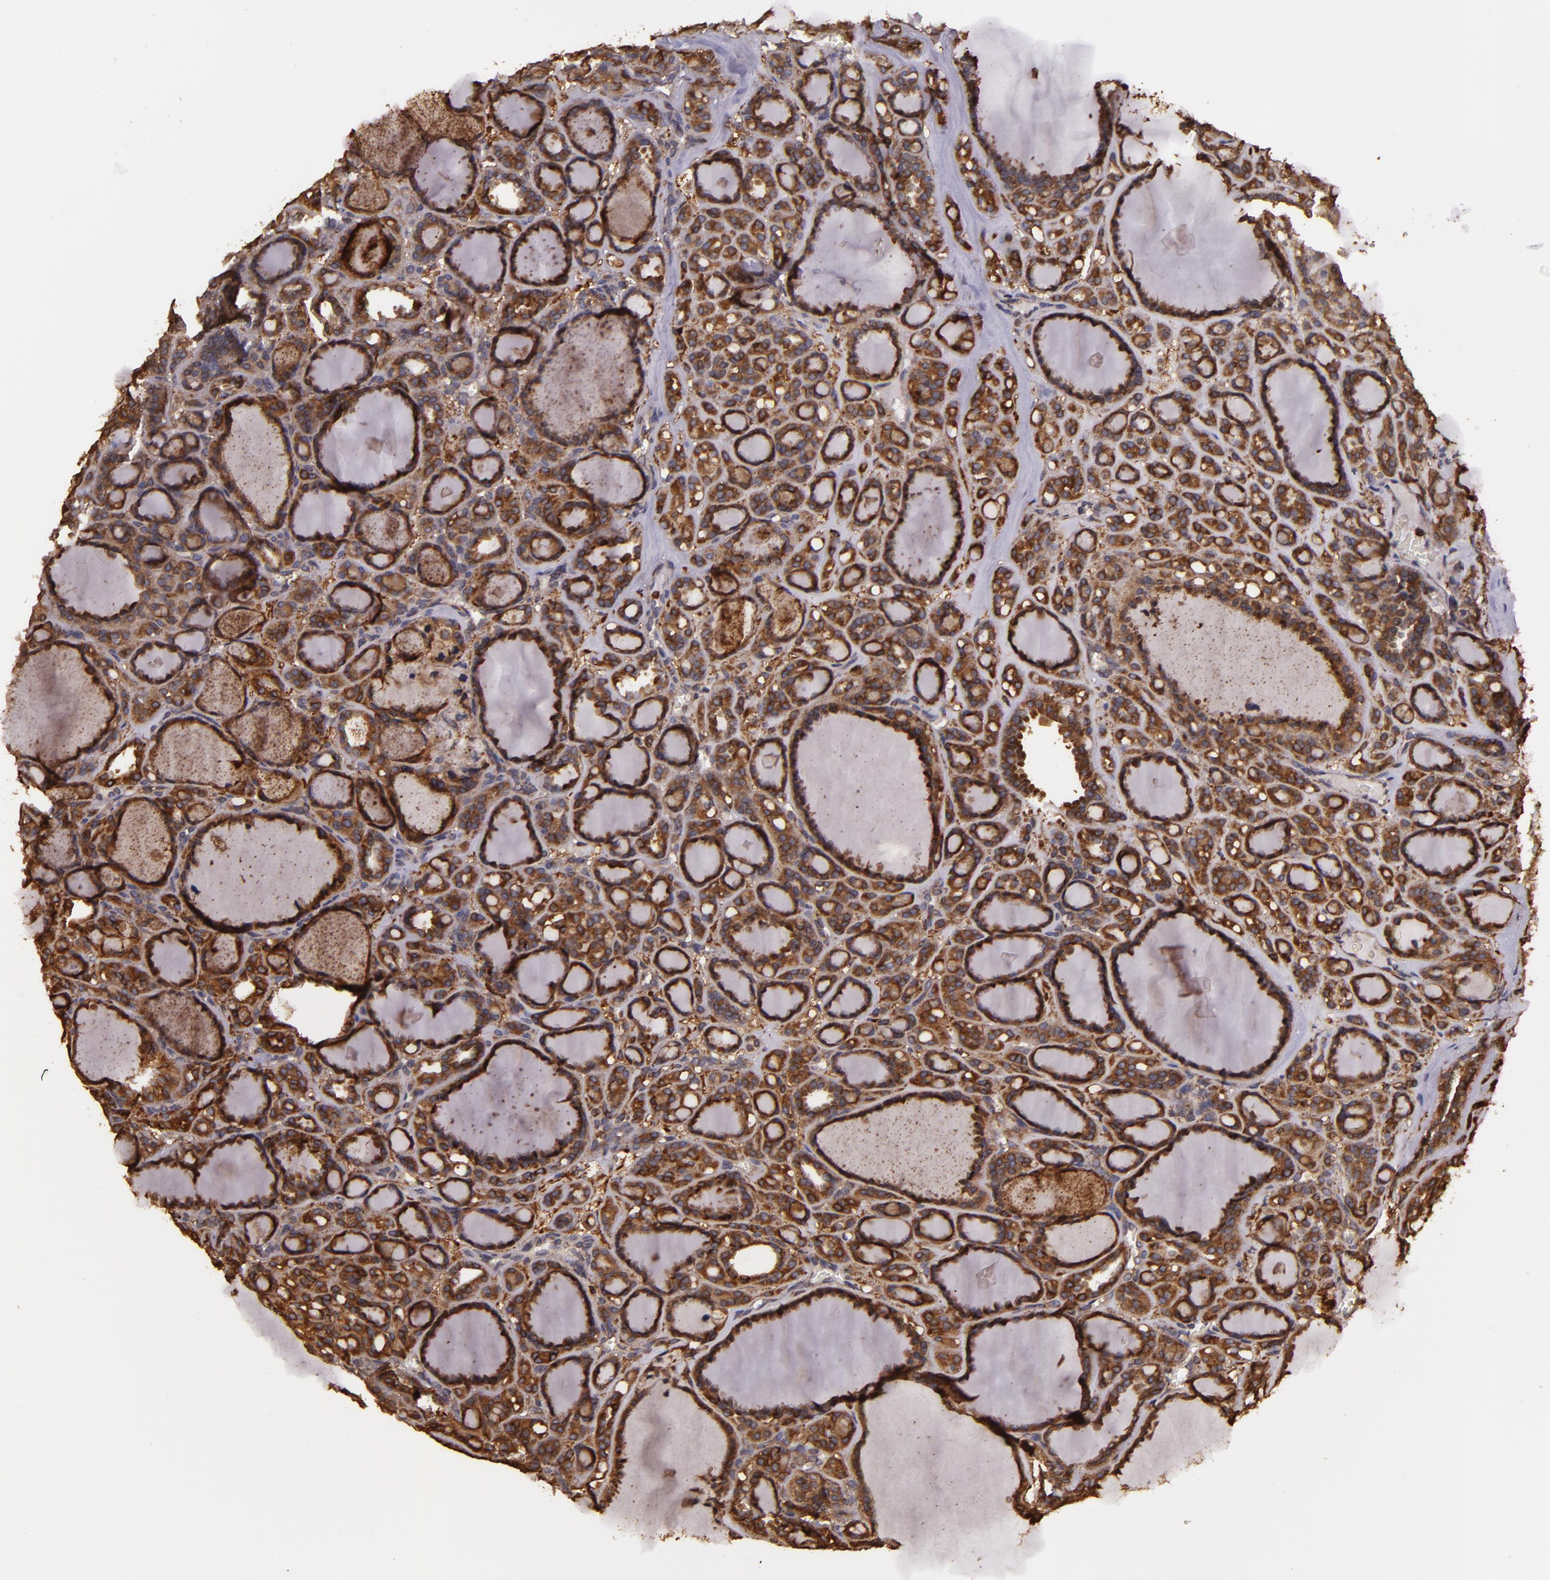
{"staining": {"intensity": "strong", "quantity": ">75%", "location": "cytoplasmic/membranous"}, "tissue": "thyroid cancer", "cell_type": "Tumor cells", "image_type": "cancer", "snomed": [{"axis": "morphology", "description": "Follicular adenoma carcinoma, NOS"}, {"axis": "topography", "description": "Thyroid gland"}], "caption": "IHC (DAB (3,3'-diaminobenzidine)) staining of human thyroid cancer reveals strong cytoplasmic/membranous protein staining in about >75% of tumor cells.", "gene": "SLC9A3R1", "patient": {"sex": "female", "age": 71}}